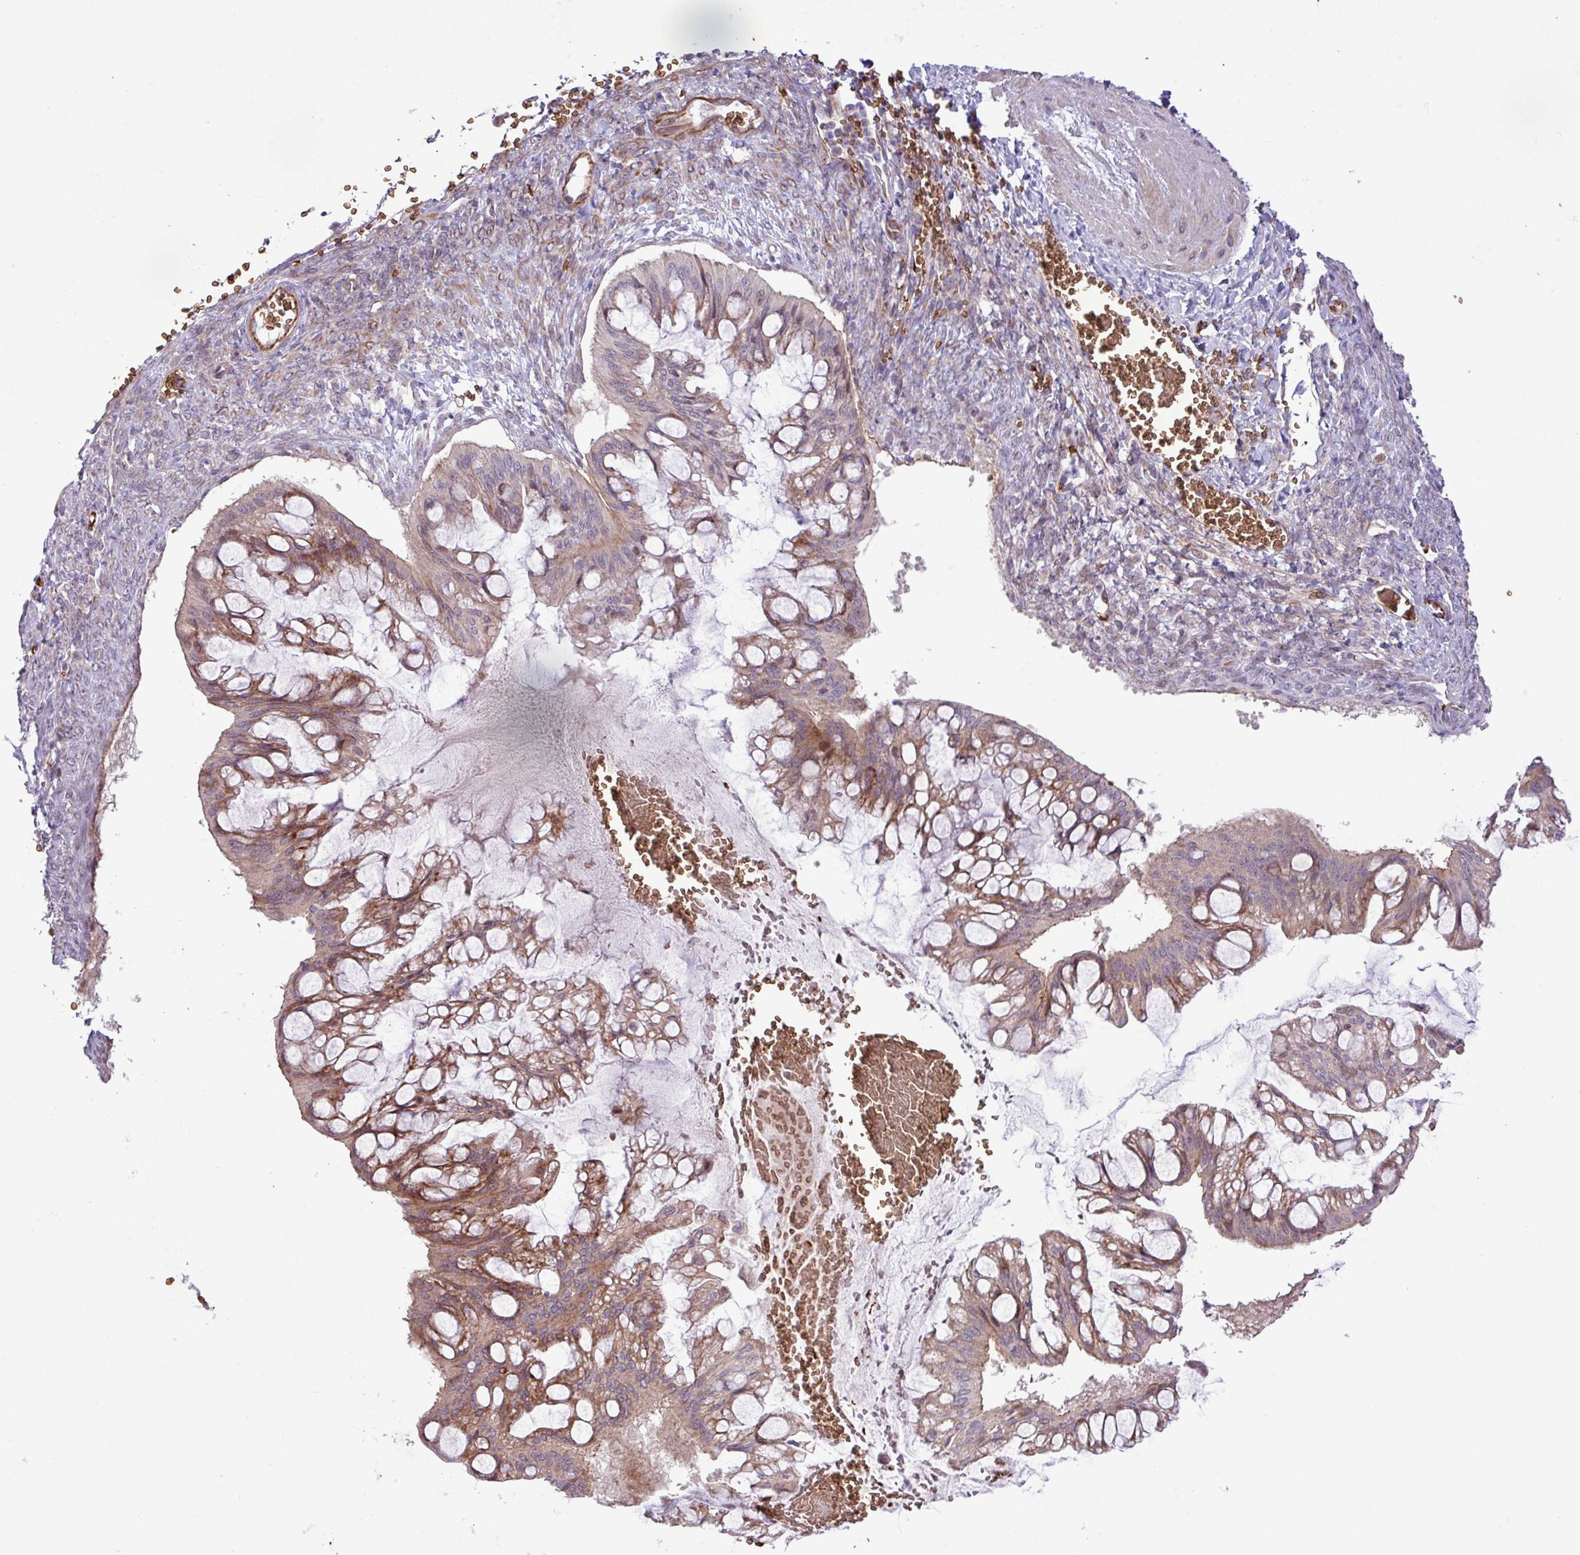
{"staining": {"intensity": "moderate", "quantity": ">75%", "location": "cytoplasmic/membranous"}, "tissue": "ovarian cancer", "cell_type": "Tumor cells", "image_type": "cancer", "snomed": [{"axis": "morphology", "description": "Cystadenocarcinoma, mucinous, NOS"}, {"axis": "topography", "description": "Ovary"}], "caption": "Ovarian cancer (mucinous cystadenocarcinoma) was stained to show a protein in brown. There is medium levels of moderate cytoplasmic/membranous expression in about >75% of tumor cells.", "gene": "RAD21L1", "patient": {"sex": "female", "age": 73}}